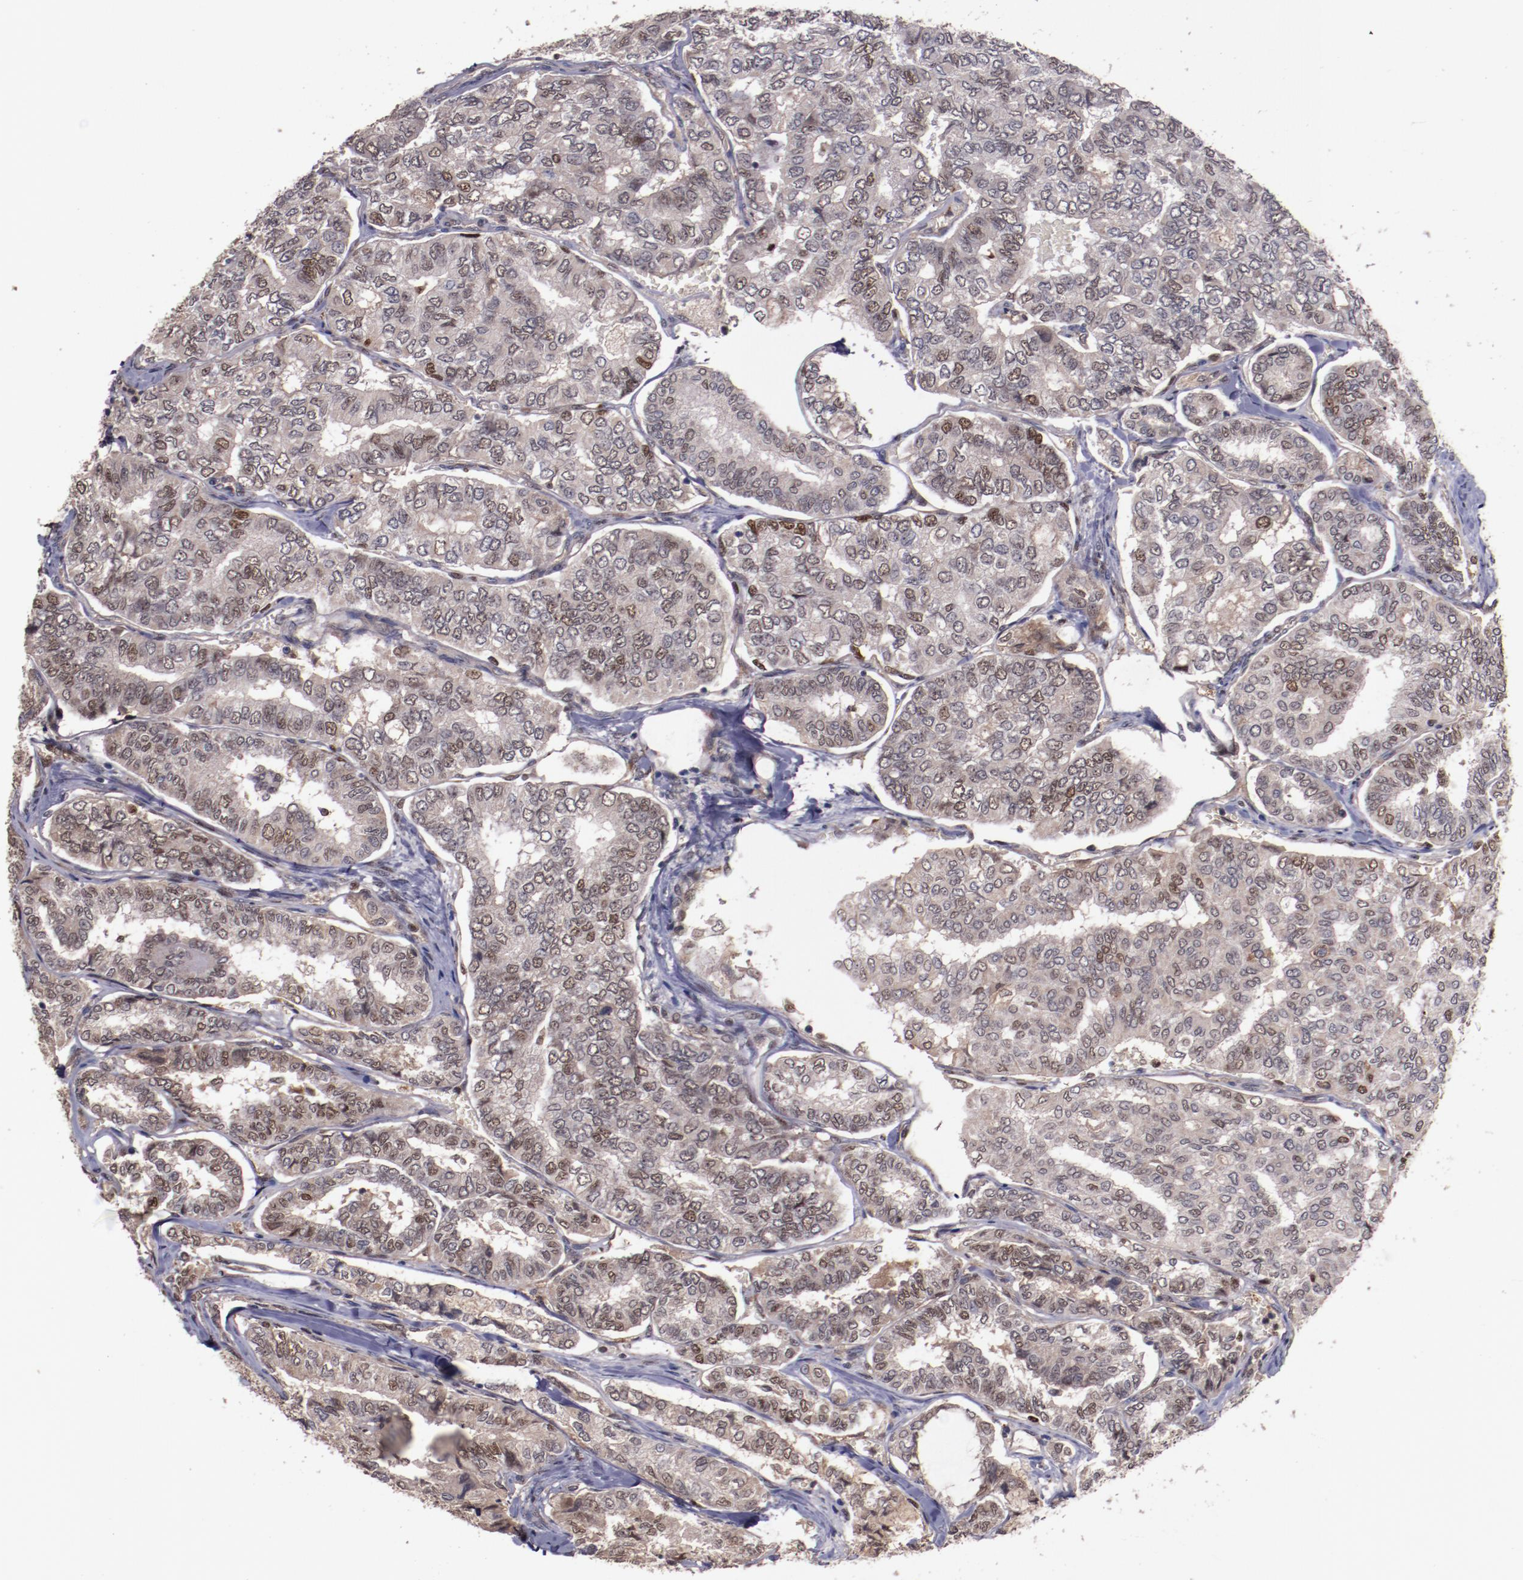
{"staining": {"intensity": "moderate", "quantity": "25%-75%", "location": "nuclear"}, "tissue": "thyroid cancer", "cell_type": "Tumor cells", "image_type": "cancer", "snomed": [{"axis": "morphology", "description": "Papillary adenocarcinoma, NOS"}, {"axis": "topography", "description": "Thyroid gland"}], "caption": "A brown stain shows moderate nuclear staining of a protein in thyroid cancer tumor cells.", "gene": "CHEK2", "patient": {"sex": "female", "age": 35}}